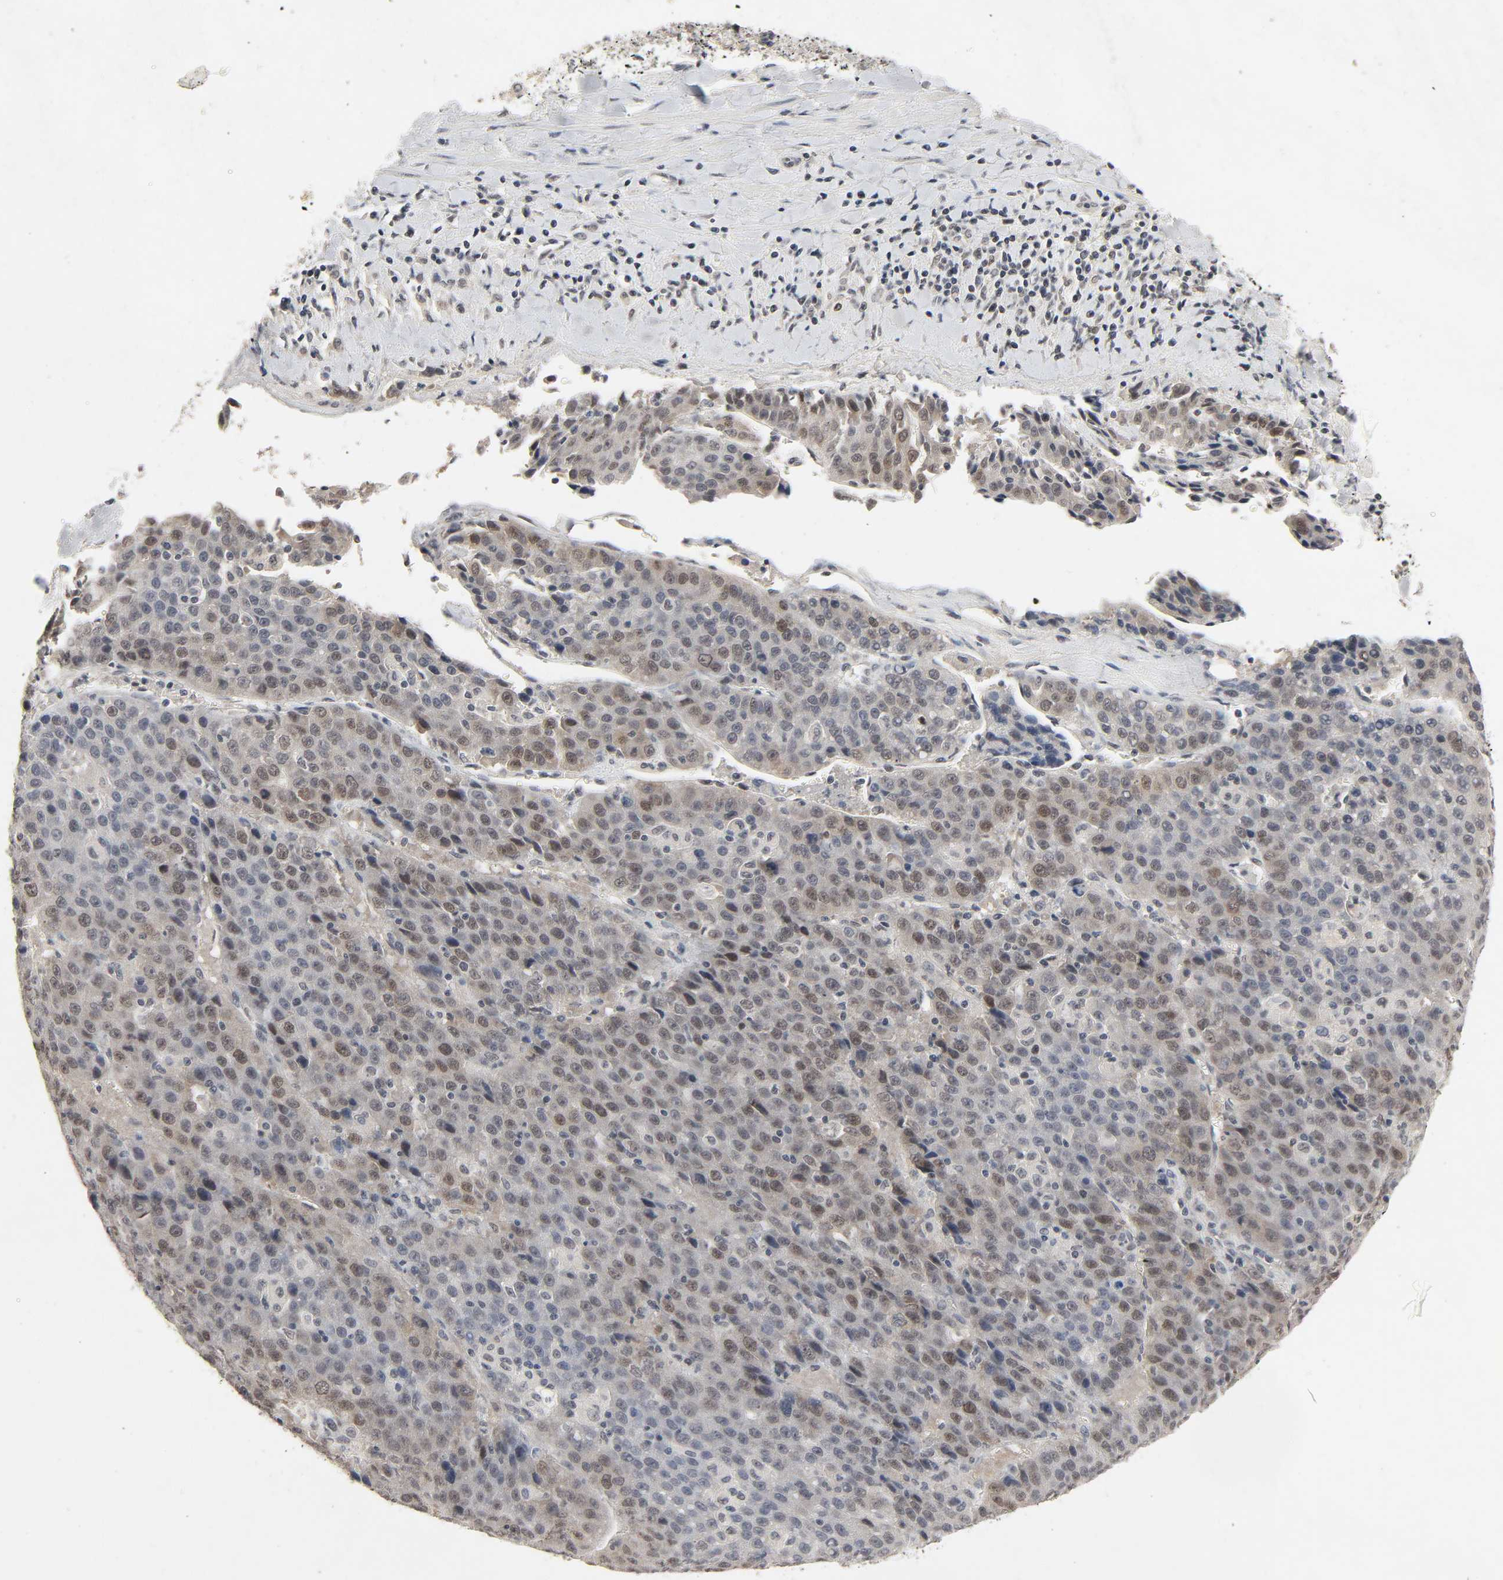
{"staining": {"intensity": "weak", "quantity": "25%-75%", "location": "cytoplasmic/membranous,nuclear"}, "tissue": "liver cancer", "cell_type": "Tumor cells", "image_type": "cancer", "snomed": [{"axis": "morphology", "description": "Carcinoma, Hepatocellular, NOS"}, {"axis": "topography", "description": "Liver"}], "caption": "A histopathology image of human liver cancer stained for a protein exhibits weak cytoplasmic/membranous and nuclear brown staining in tumor cells. The staining was performed using DAB, with brown indicating positive protein expression. Nuclei are stained blue with hematoxylin.", "gene": "MAPKAPK5", "patient": {"sex": "female", "age": 53}}